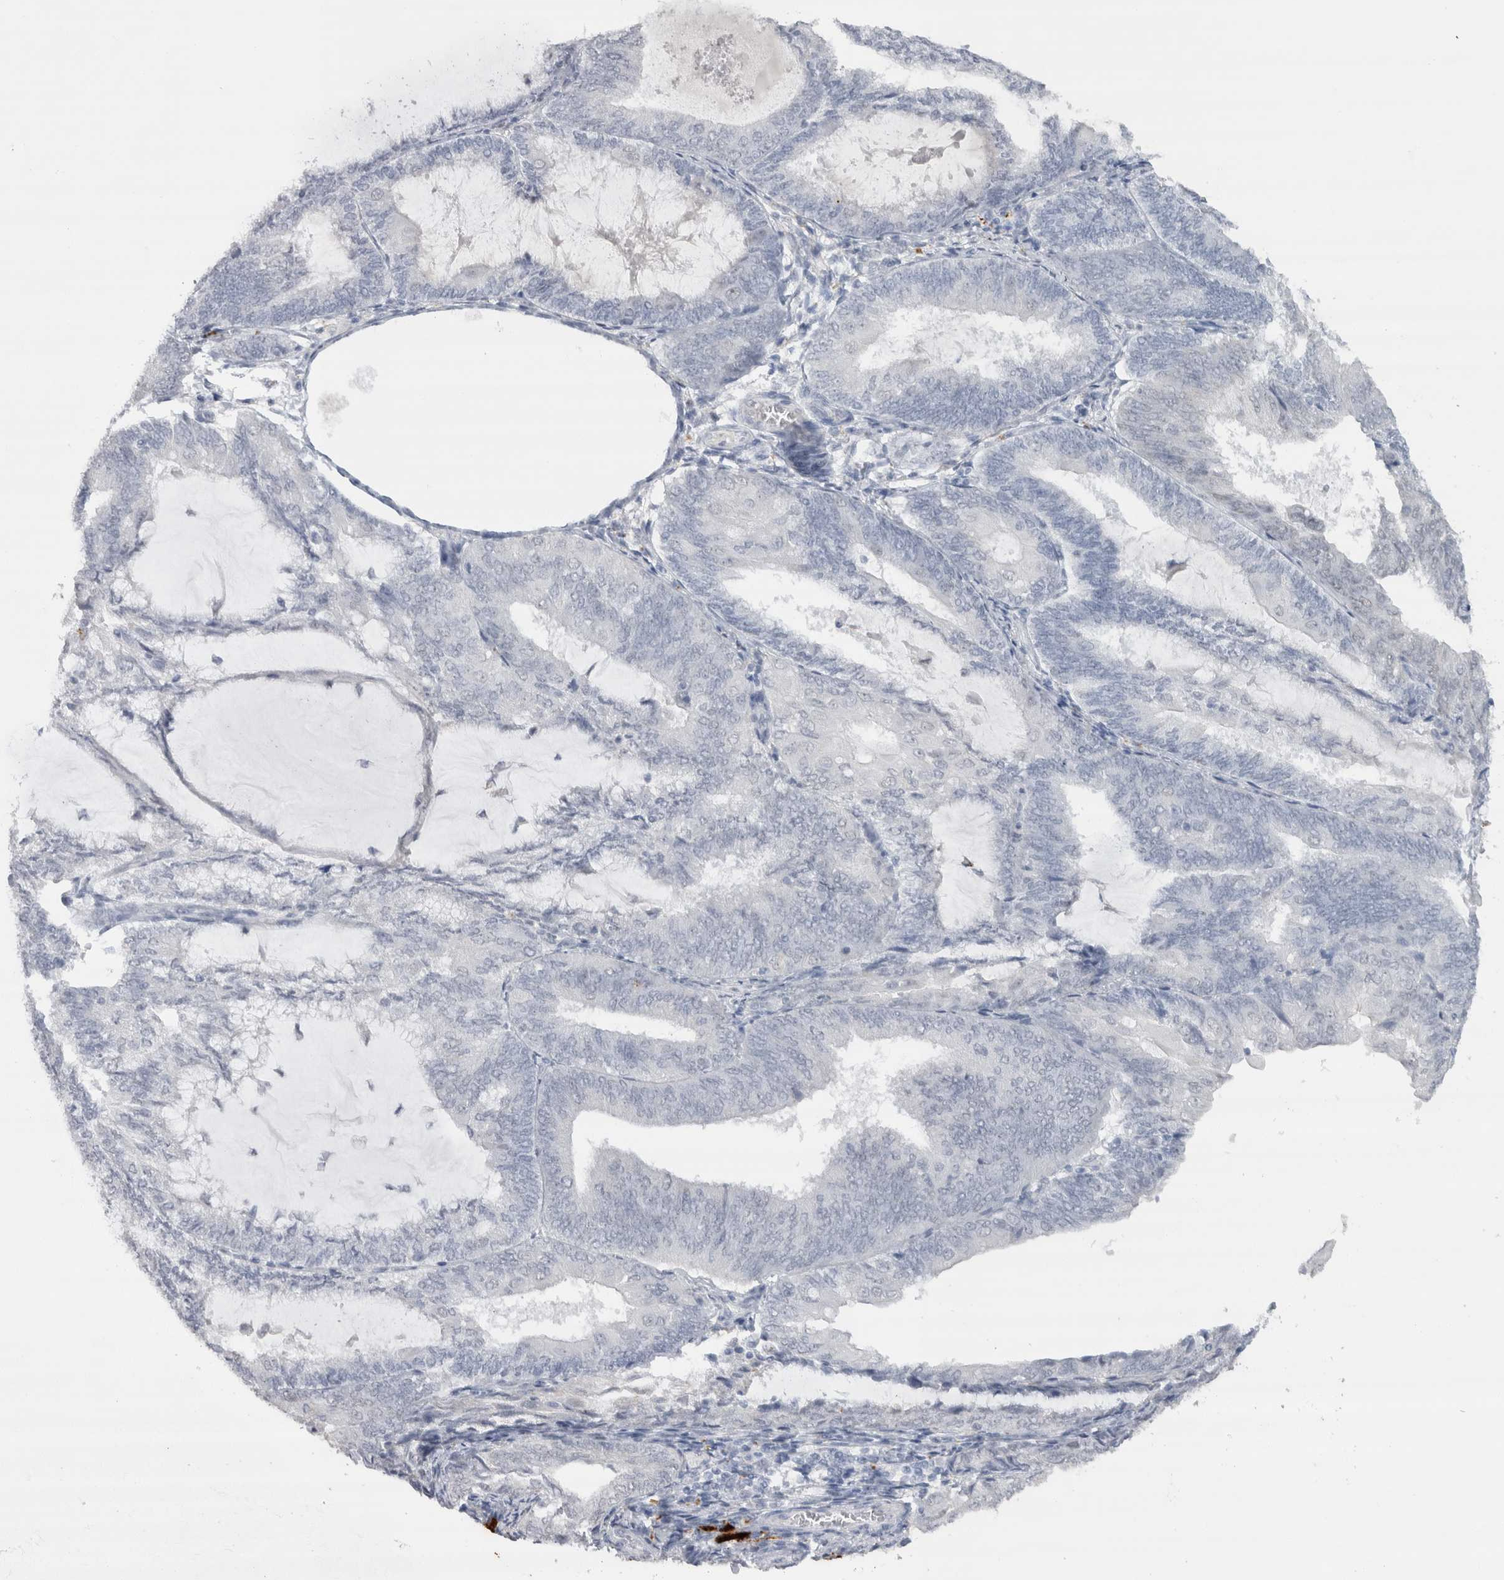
{"staining": {"intensity": "negative", "quantity": "none", "location": "none"}, "tissue": "endometrial cancer", "cell_type": "Tumor cells", "image_type": "cancer", "snomed": [{"axis": "morphology", "description": "Adenocarcinoma, NOS"}, {"axis": "topography", "description": "Endometrium"}], "caption": "Tumor cells show no significant positivity in endometrial adenocarcinoma.", "gene": "CDH17", "patient": {"sex": "female", "age": 81}}